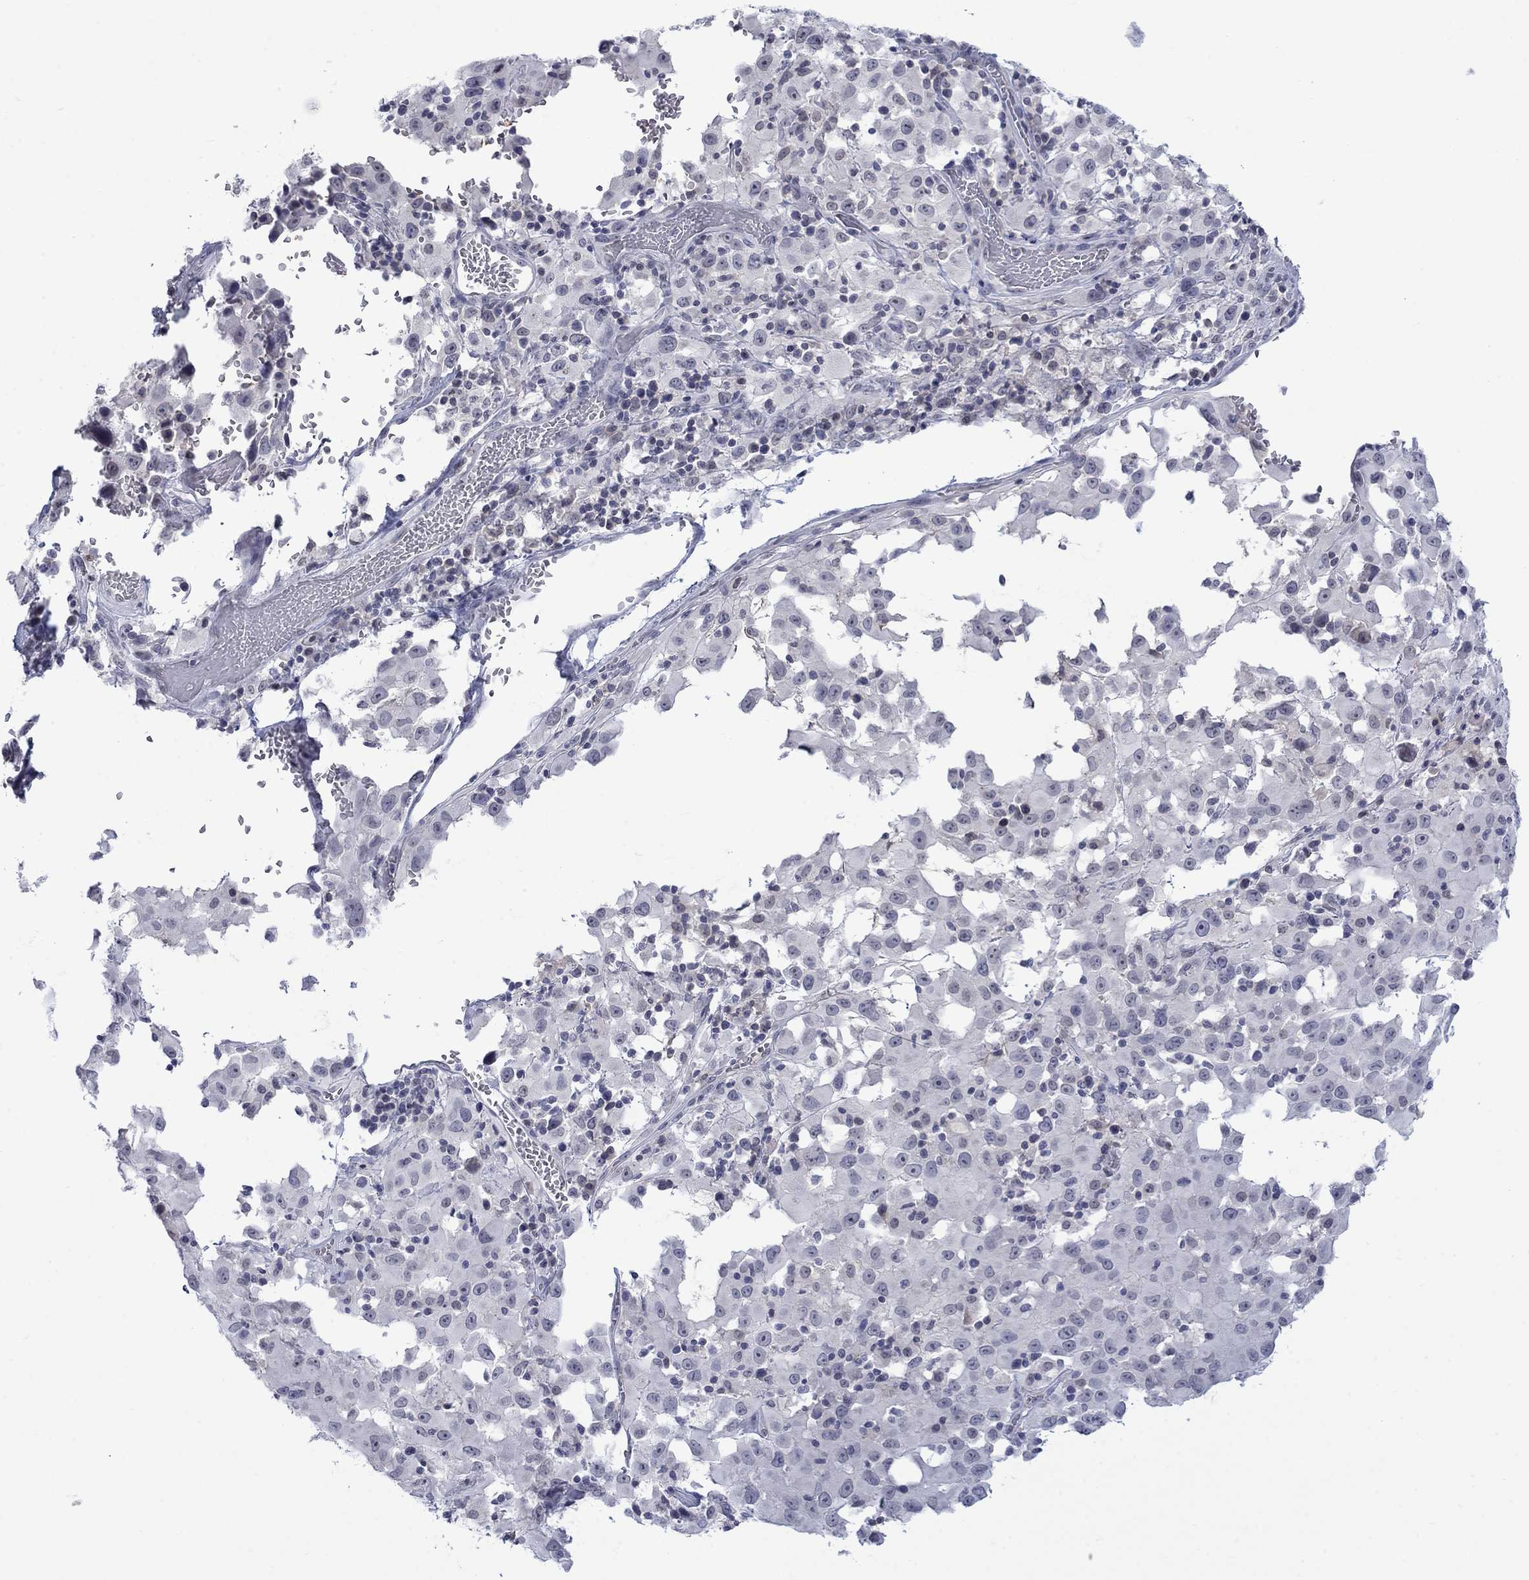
{"staining": {"intensity": "negative", "quantity": "none", "location": "none"}, "tissue": "melanoma", "cell_type": "Tumor cells", "image_type": "cancer", "snomed": [{"axis": "morphology", "description": "Malignant melanoma, Metastatic site"}, {"axis": "topography", "description": "Lymph node"}], "caption": "An image of melanoma stained for a protein exhibits no brown staining in tumor cells. (Stains: DAB IHC with hematoxylin counter stain, Microscopy: brightfield microscopy at high magnification).", "gene": "NSMF", "patient": {"sex": "male", "age": 50}}